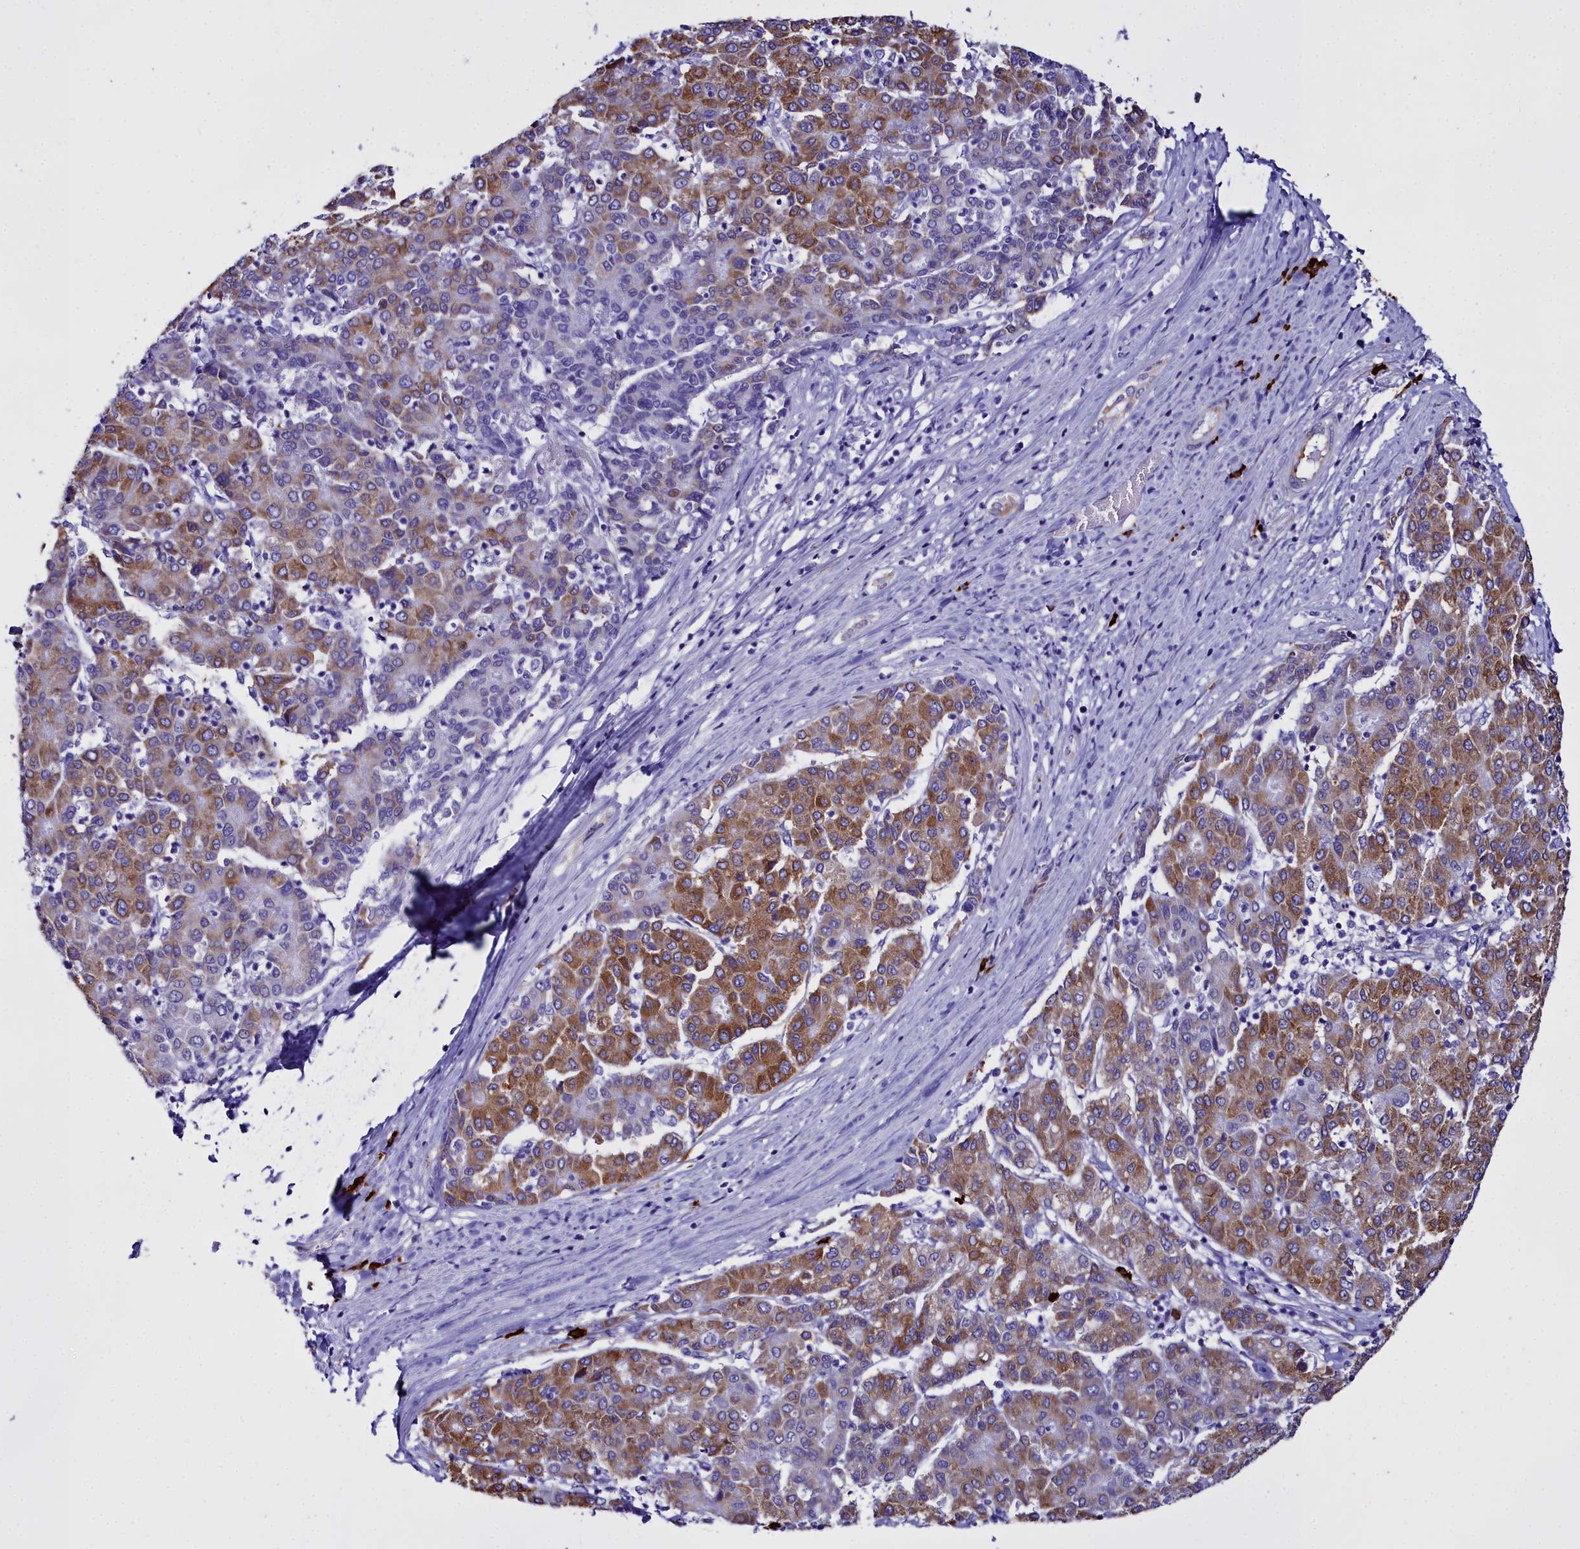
{"staining": {"intensity": "moderate", "quantity": ">75%", "location": "cytoplasmic/membranous"}, "tissue": "liver cancer", "cell_type": "Tumor cells", "image_type": "cancer", "snomed": [{"axis": "morphology", "description": "Carcinoma, Hepatocellular, NOS"}, {"axis": "topography", "description": "Liver"}], "caption": "Liver hepatocellular carcinoma stained with a protein marker displays moderate staining in tumor cells.", "gene": "TXNDC5", "patient": {"sex": "male", "age": 65}}